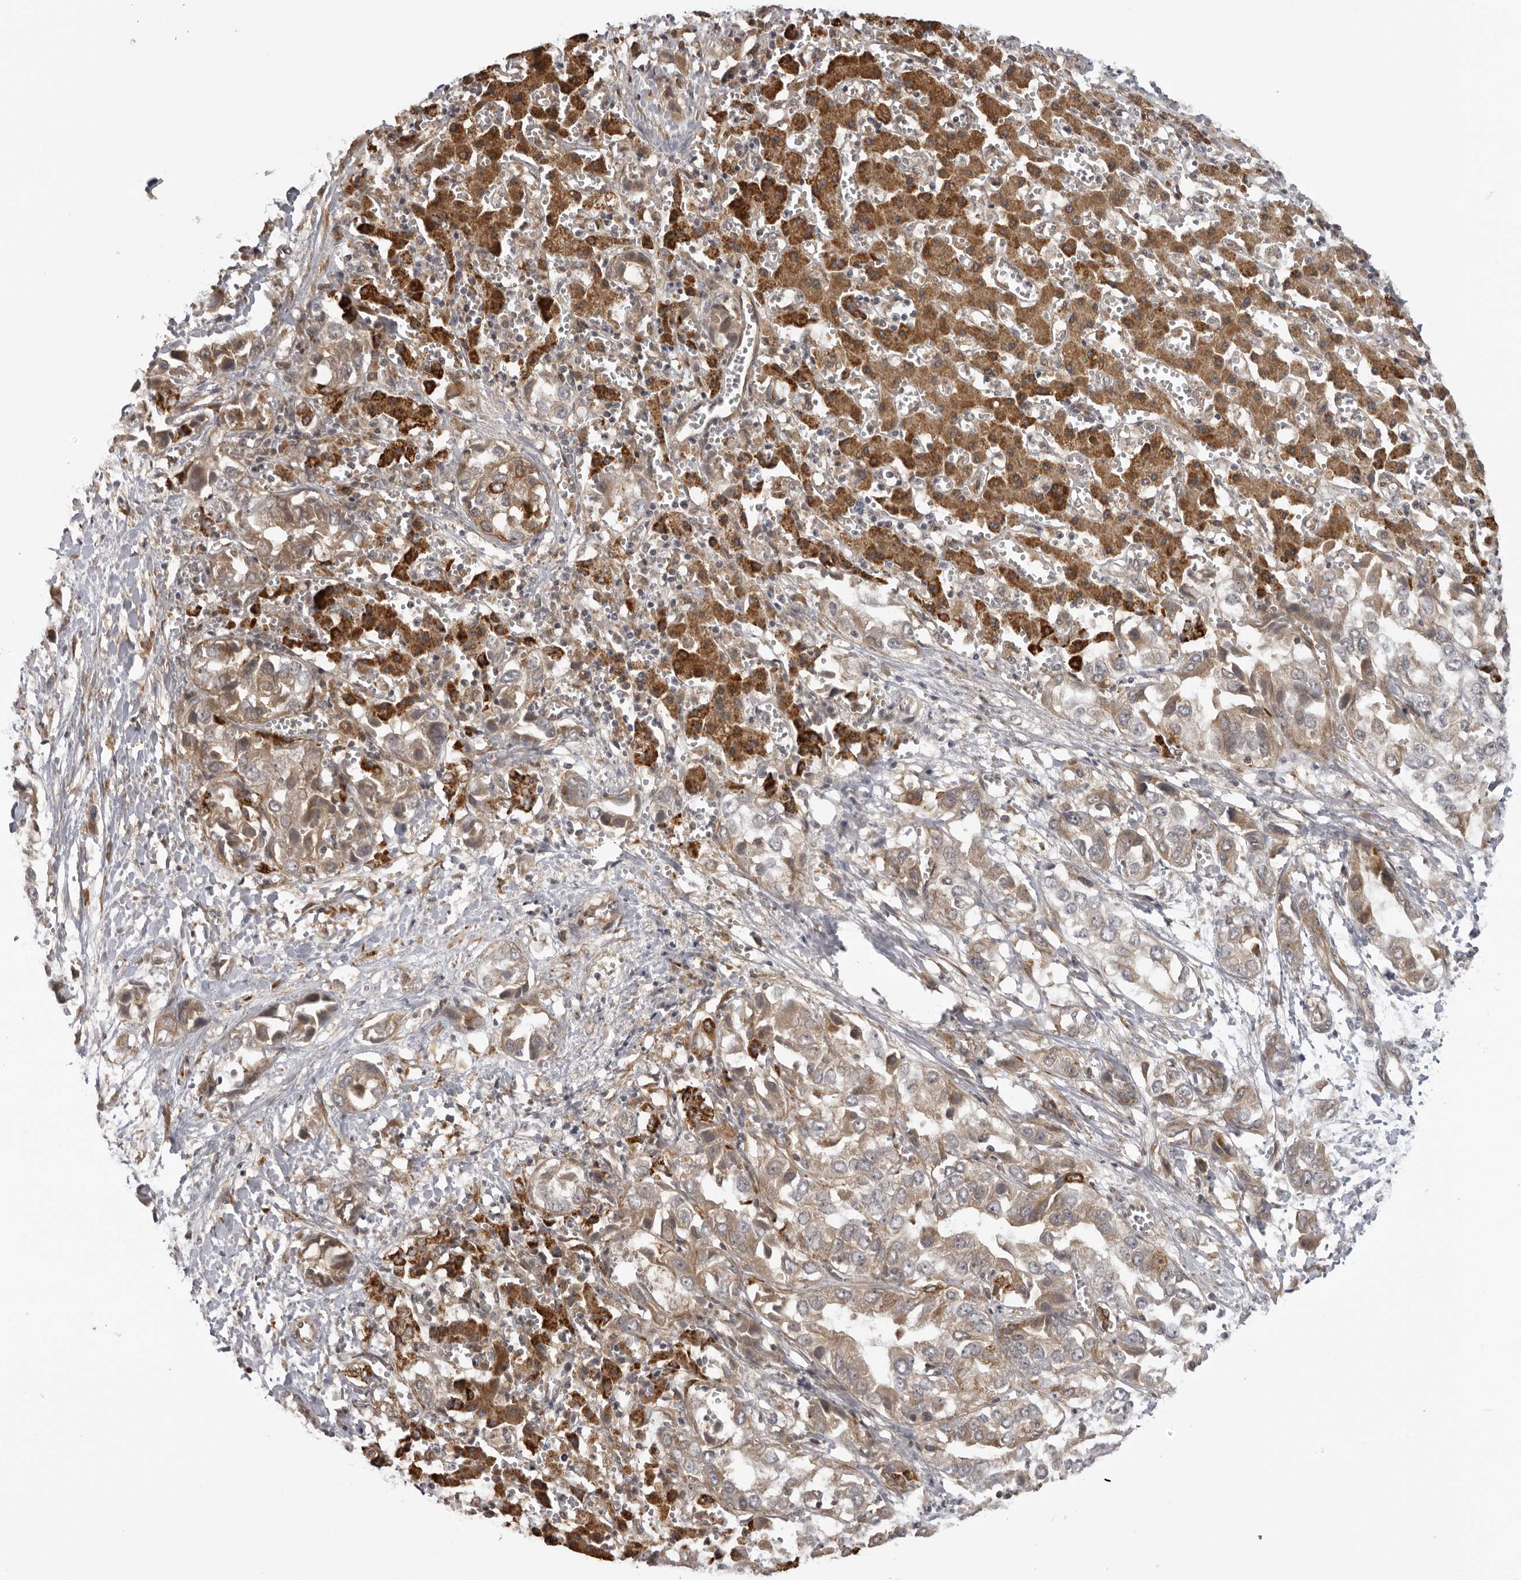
{"staining": {"intensity": "moderate", "quantity": ">75%", "location": "cytoplasmic/membranous"}, "tissue": "liver cancer", "cell_type": "Tumor cells", "image_type": "cancer", "snomed": [{"axis": "morphology", "description": "Cholangiocarcinoma"}, {"axis": "topography", "description": "Liver"}], "caption": "IHC image of liver cholangiocarcinoma stained for a protein (brown), which displays medium levels of moderate cytoplasmic/membranous staining in about >75% of tumor cells.", "gene": "DNAH14", "patient": {"sex": "female", "age": 52}}